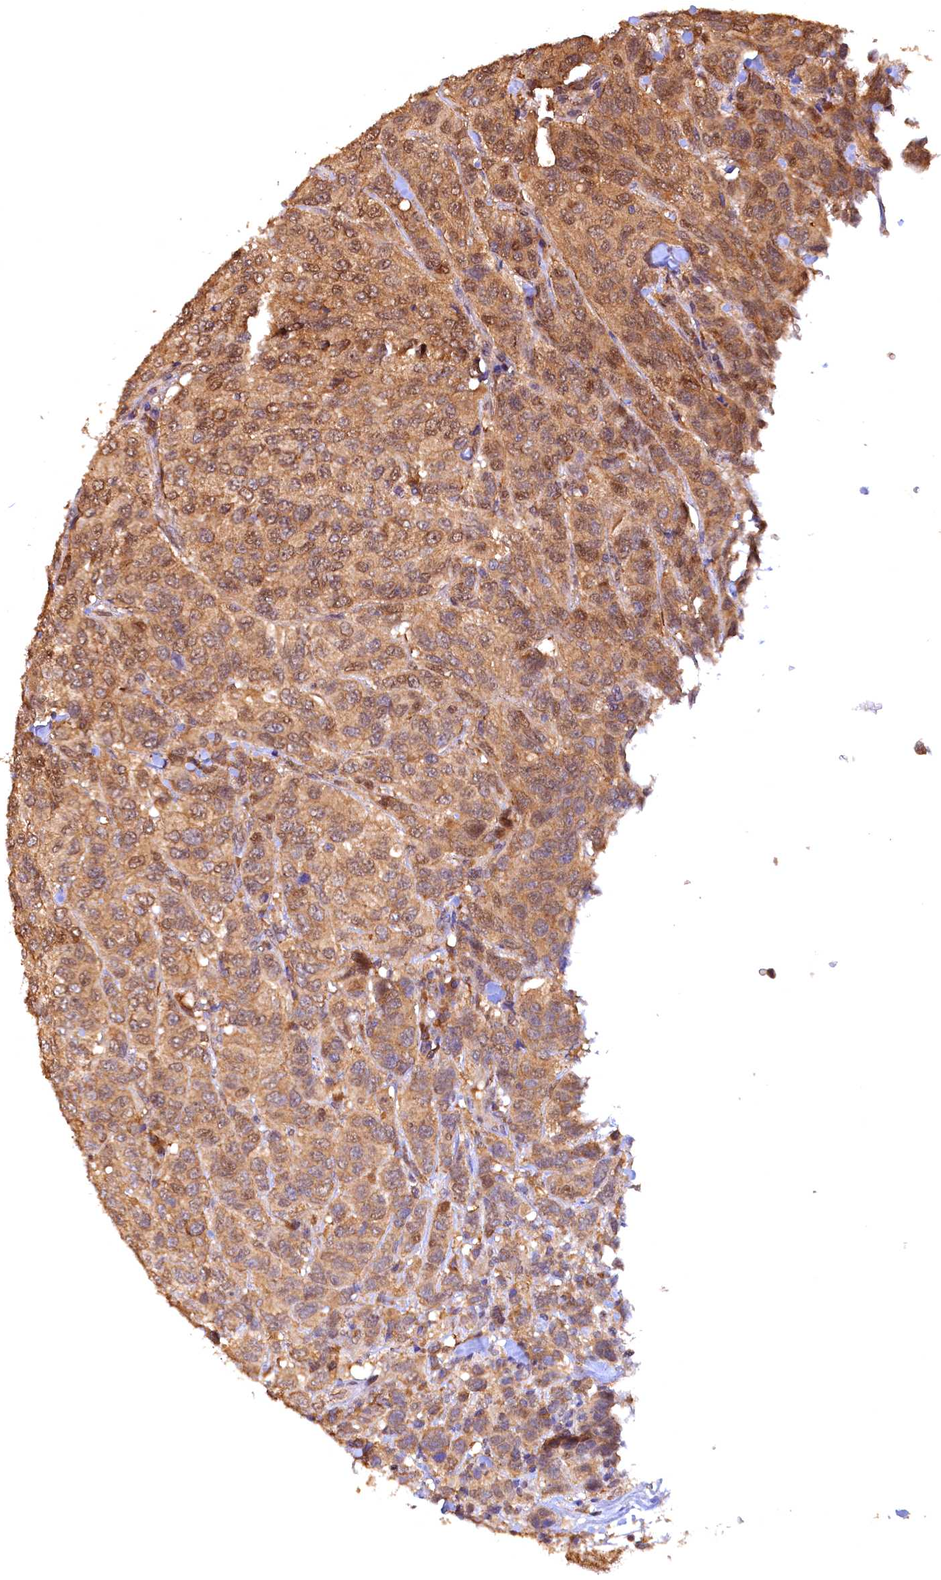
{"staining": {"intensity": "moderate", "quantity": ">75%", "location": "cytoplasmic/membranous,nuclear"}, "tissue": "breast cancer", "cell_type": "Tumor cells", "image_type": "cancer", "snomed": [{"axis": "morphology", "description": "Duct carcinoma"}, {"axis": "topography", "description": "Breast"}], "caption": "There is medium levels of moderate cytoplasmic/membranous and nuclear positivity in tumor cells of breast infiltrating ductal carcinoma, as demonstrated by immunohistochemical staining (brown color).", "gene": "UBL7", "patient": {"sex": "female", "age": 55}}